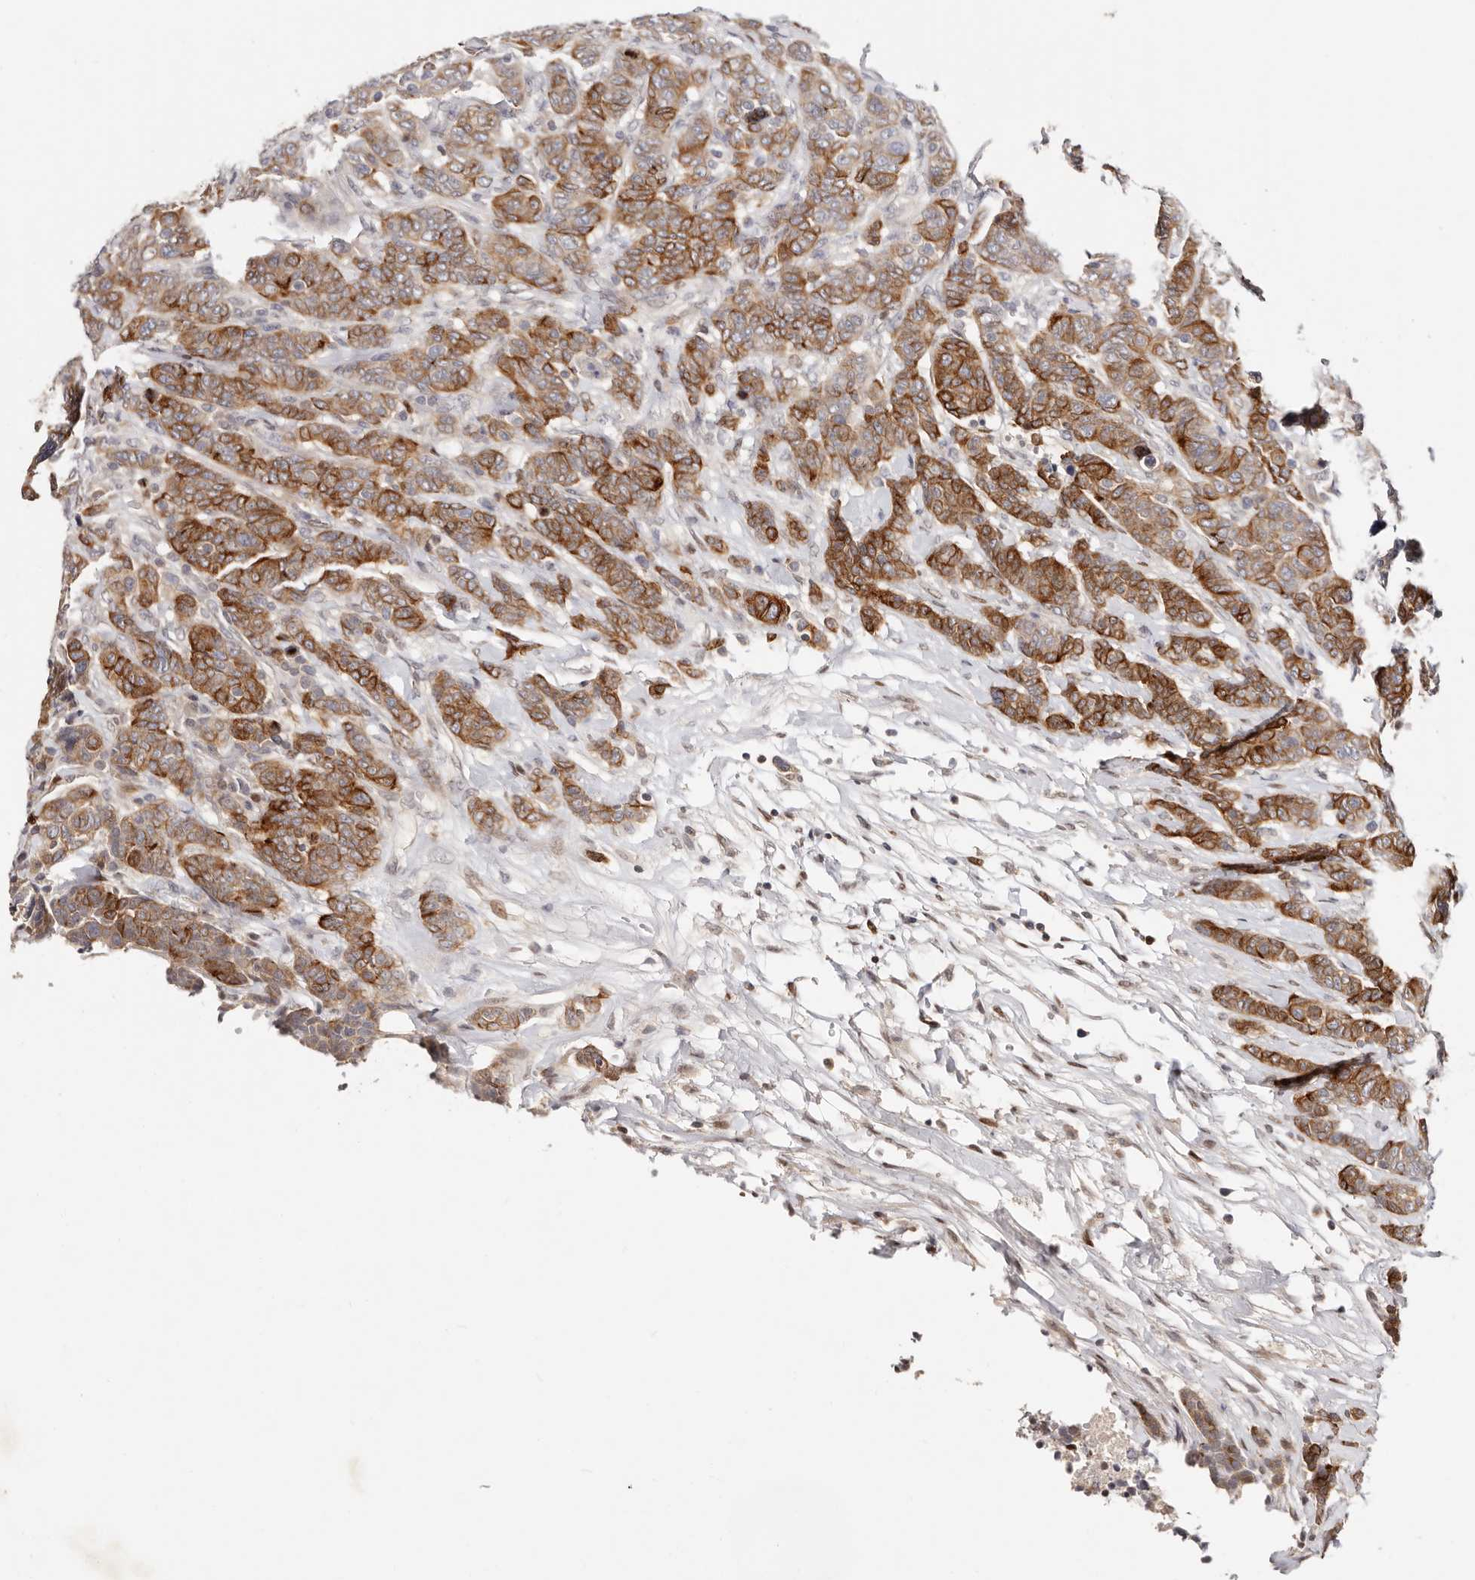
{"staining": {"intensity": "strong", "quantity": "25%-75%", "location": "cytoplasmic/membranous"}, "tissue": "breast cancer", "cell_type": "Tumor cells", "image_type": "cancer", "snomed": [{"axis": "morphology", "description": "Duct carcinoma"}, {"axis": "topography", "description": "Breast"}], "caption": "Brown immunohistochemical staining in human breast intraductal carcinoma displays strong cytoplasmic/membranous positivity in approximately 25%-75% of tumor cells. Nuclei are stained in blue.", "gene": "IQGAP3", "patient": {"sex": "female", "age": 37}}